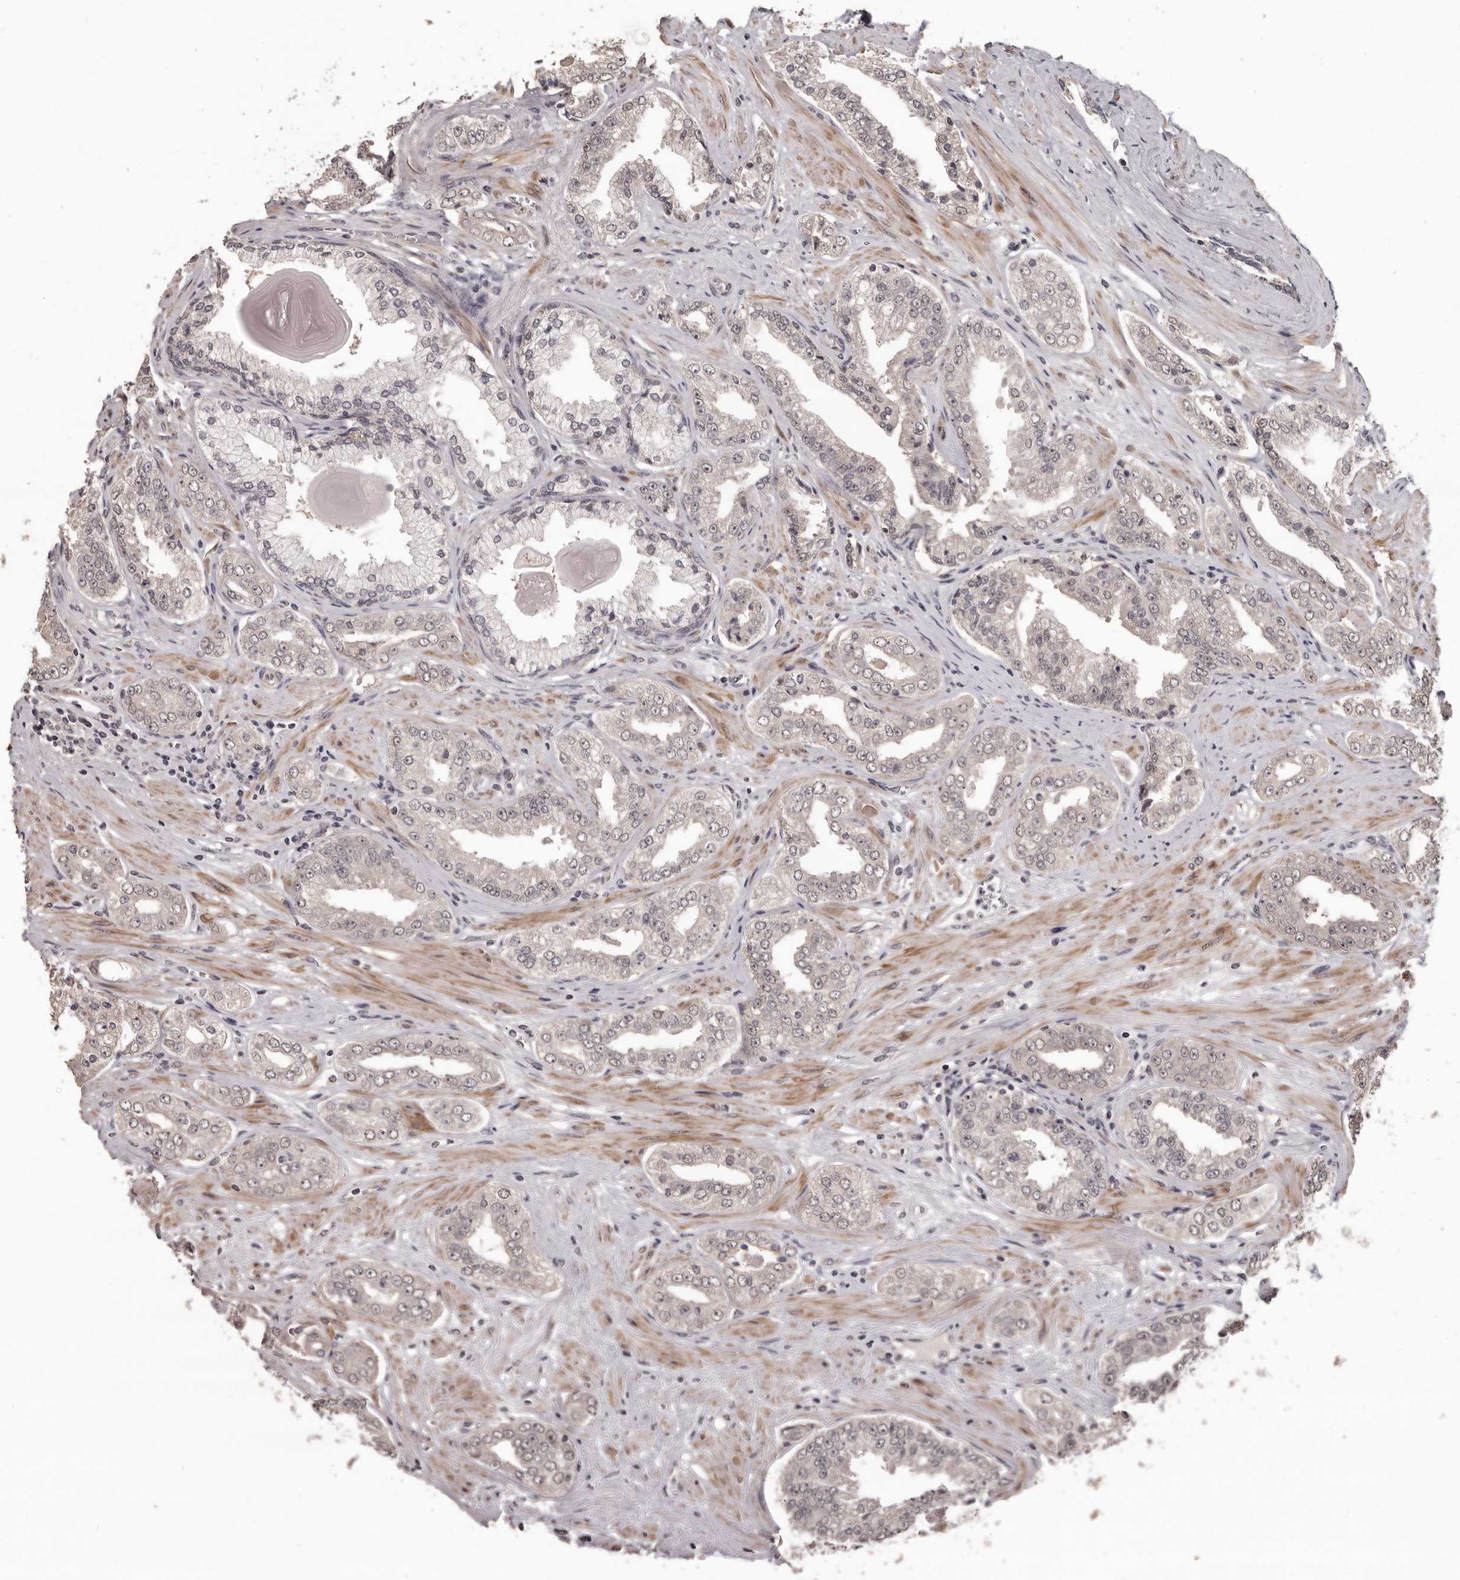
{"staining": {"intensity": "weak", "quantity": "<25%", "location": "nuclear"}, "tissue": "prostate cancer", "cell_type": "Tumor cells", "image_type": "cancer", "snomed": [{"axis": "morphology", "description": "Adenocarcinoma, High grade"}, {"axis": "topography", "description": "Prostate"}], "caption": "The immunohistochemistry (IHC) micrograph has no significant expression in tumor cells of prostate cancer tissue.", "gene": "ZFP14", "patient": {"sex": "male", "age": 71}}